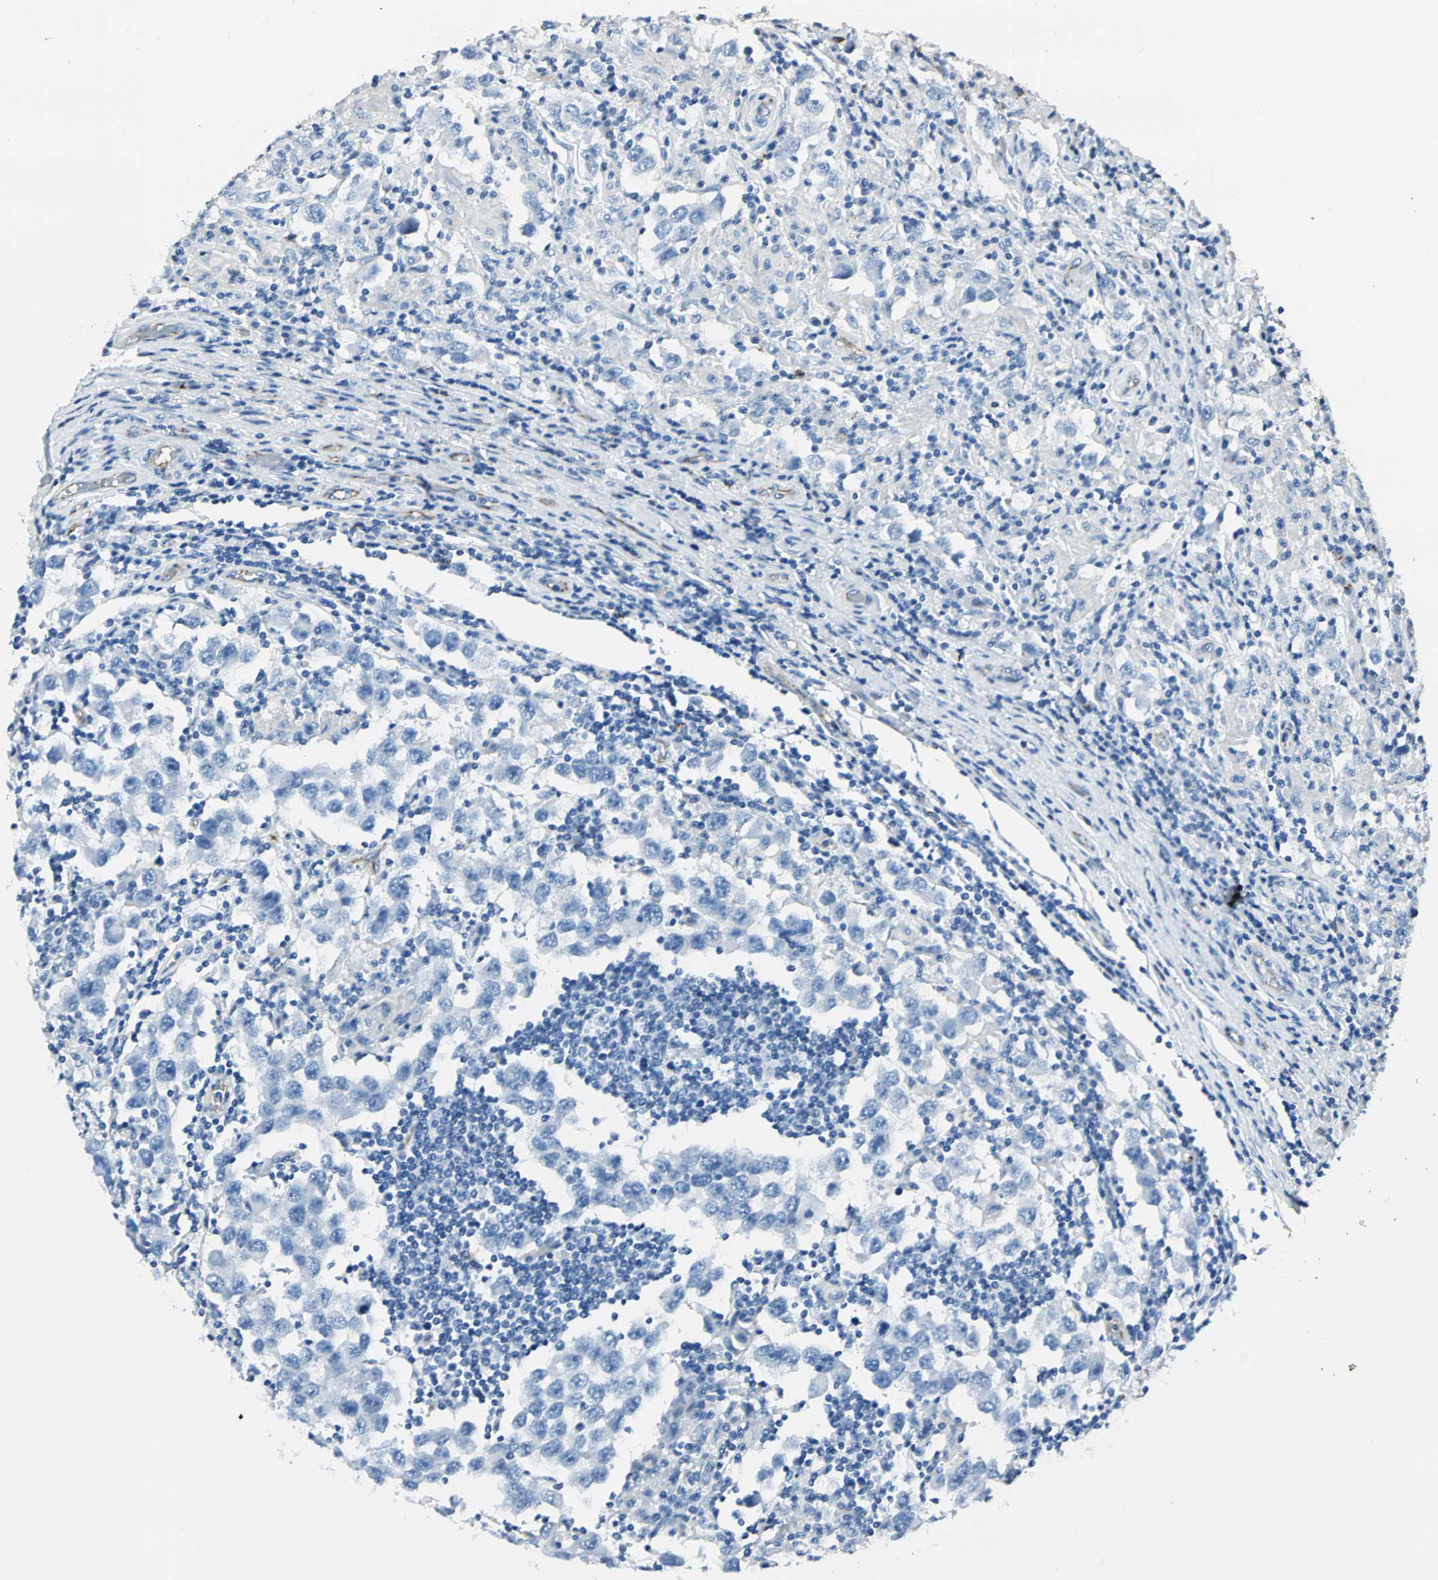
{"staining": {"intensity": "negative", "quantity": "none", "location": "none"}, "tissue": "testis cancer", "cell_type": "Tumor cells", "image_type": "cancer", "snomed": [{"axis": "morphology", "description": "Carcinoma, Embryonal, NOS"}, {"axis": "topography", "description": "Testis"}], "caption": "Tumor cells show no significant protein positivity in embryonal carcinoma (testis).", "gene": "VPS9D1", "patient": {"sex": "male", "age": 21}}